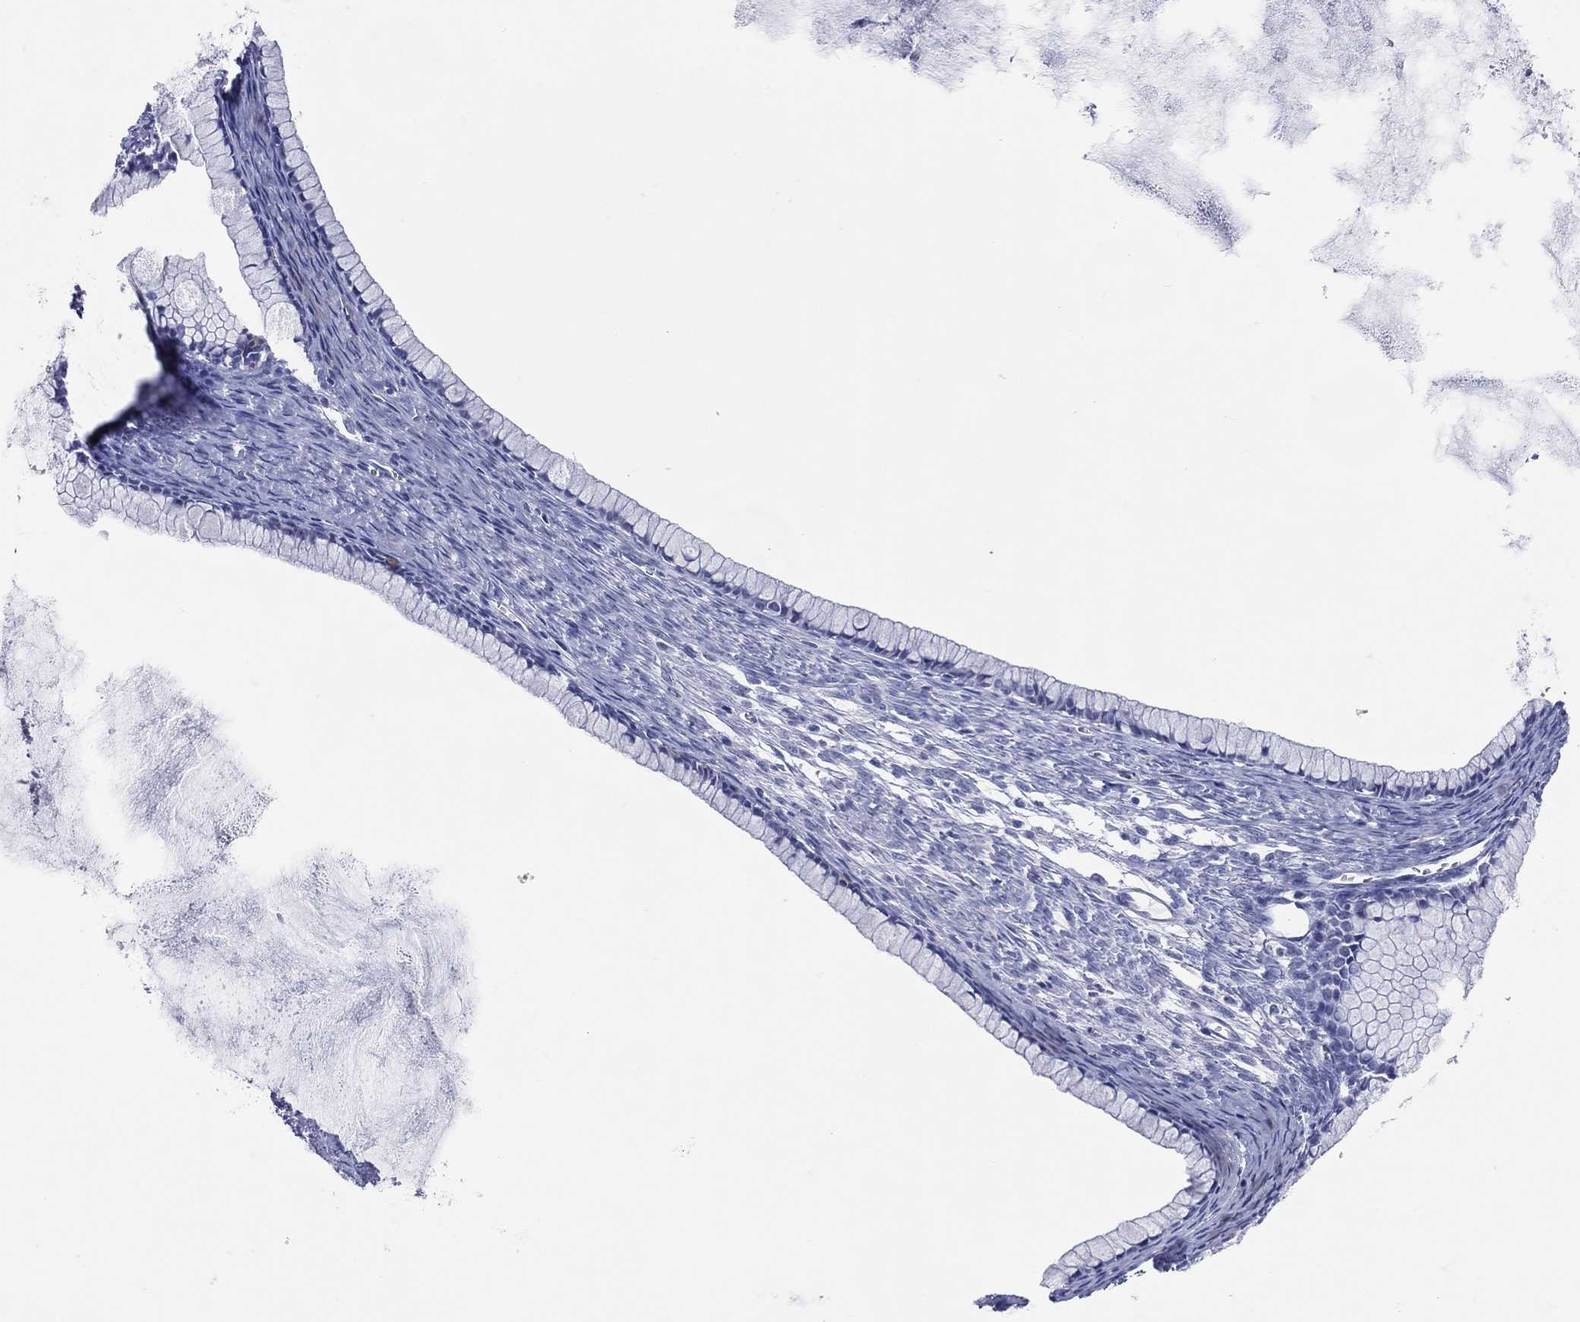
{"staining": {"intensity": "negative", "quantity": "none", "location": "none"}, "tissue": "ovarian cancer", "cell_type": "Tumor cells", "image_type": "cancer", "snomed": [{"axis": "morphology", "description": "Cystadenocarcinoma, mucinous, NOS"}, {"axis": "topography", "description": "Ovary"}], "caption": "This is an IHC photomicrograph of ovarian cancer. There is no staining in tumor cells.", "gene": "DNAH6", "patient": {"sex": "female", "age": 41}}